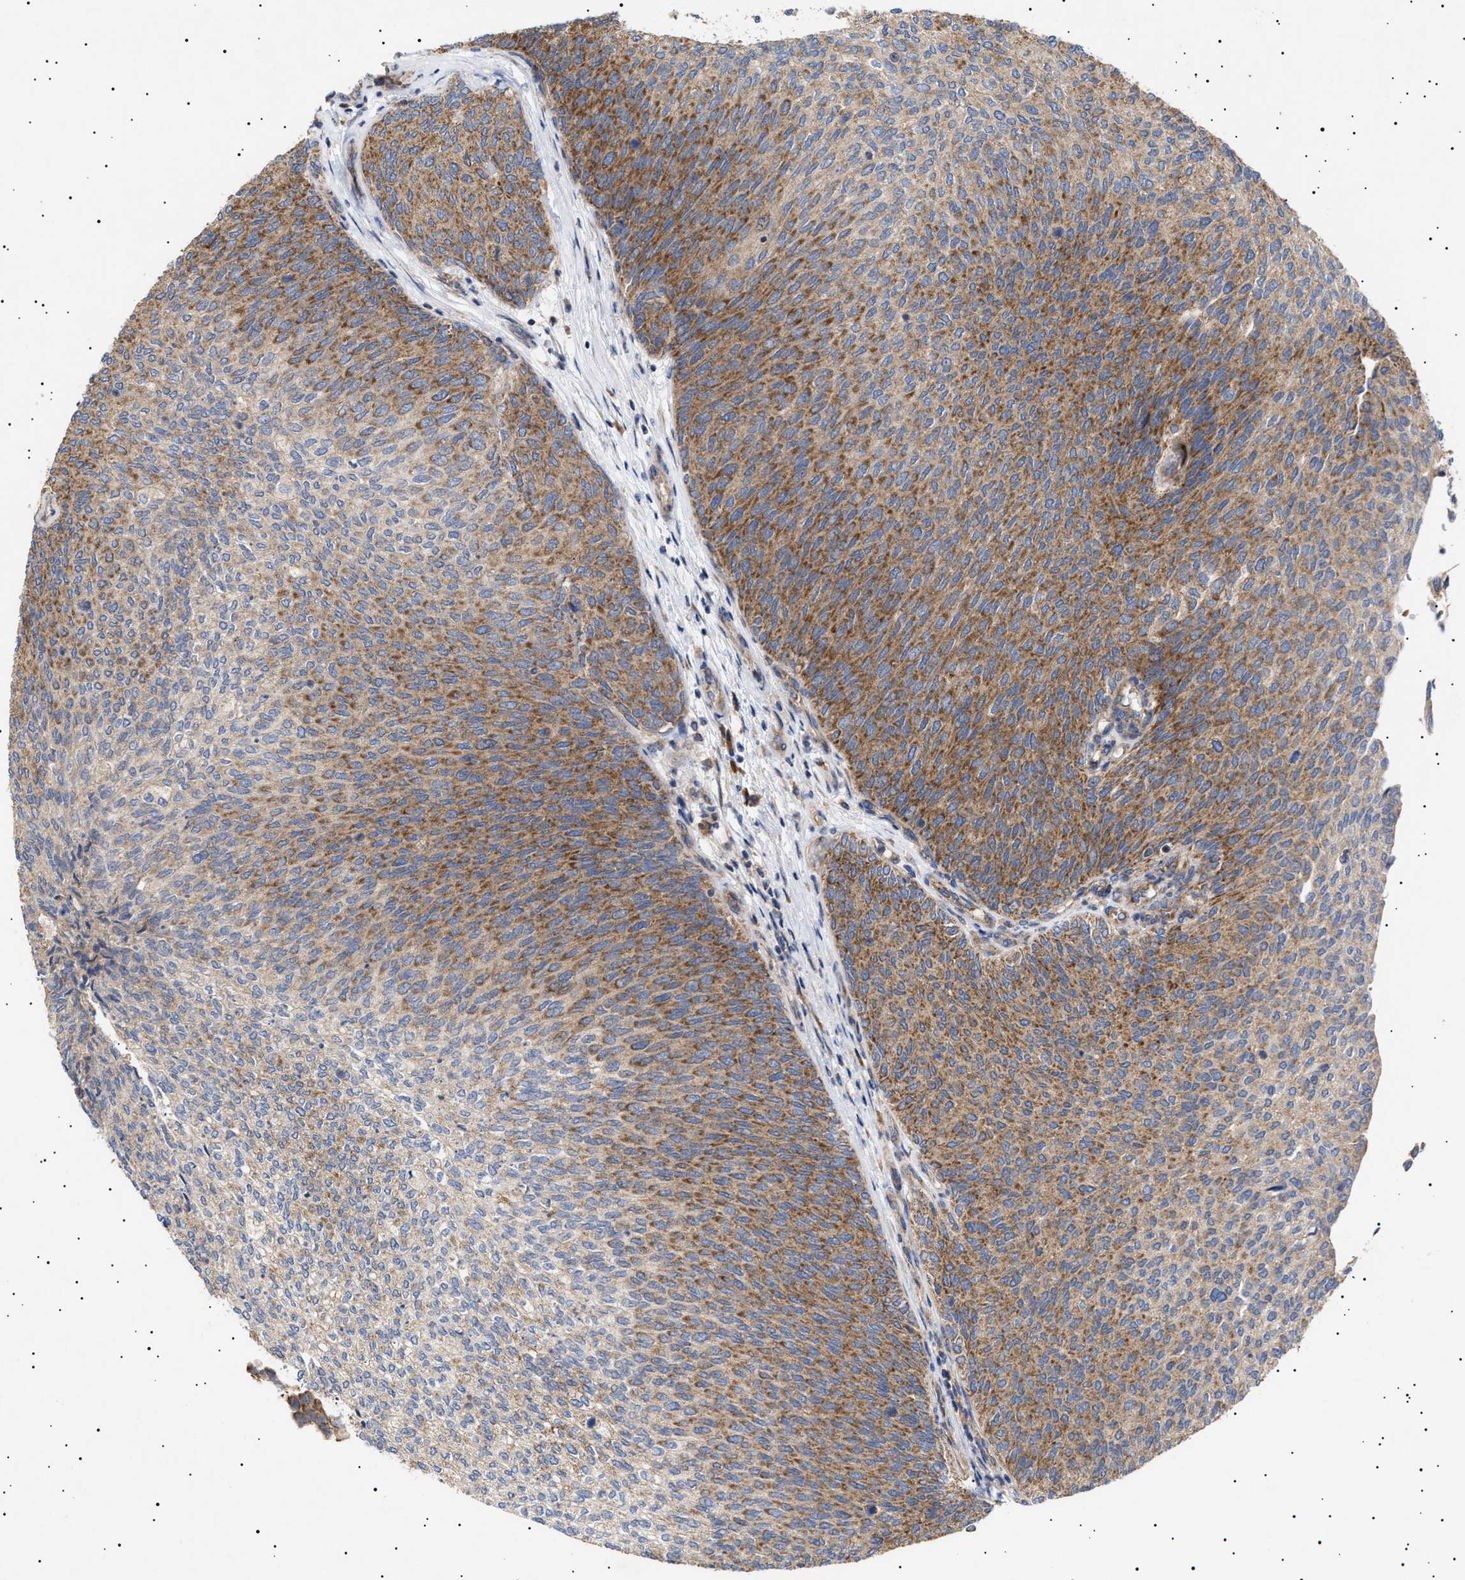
{"staining": {"intensity": "moderate", "quantity": ">75%", "location": "cytoplasmic/membranous"}, "tissue": "urothelial cancer", "cell_type": "Tumor cells", "image_type": "cancer", "snomed": [{"axis": "morphology", "description": "Urothelial carcinoma, Low grade"}, {"axis": "topography", "description": "Urinary bladder"}], "caption": "This is an image of immunohistochemistry (IHC) staining of urothelial cancer, which shows moderate staining in the cytoplasmic/membranous of tumor cells.", "gene": "MRPL10", "patient": {"sex": "female", "age": 79}}